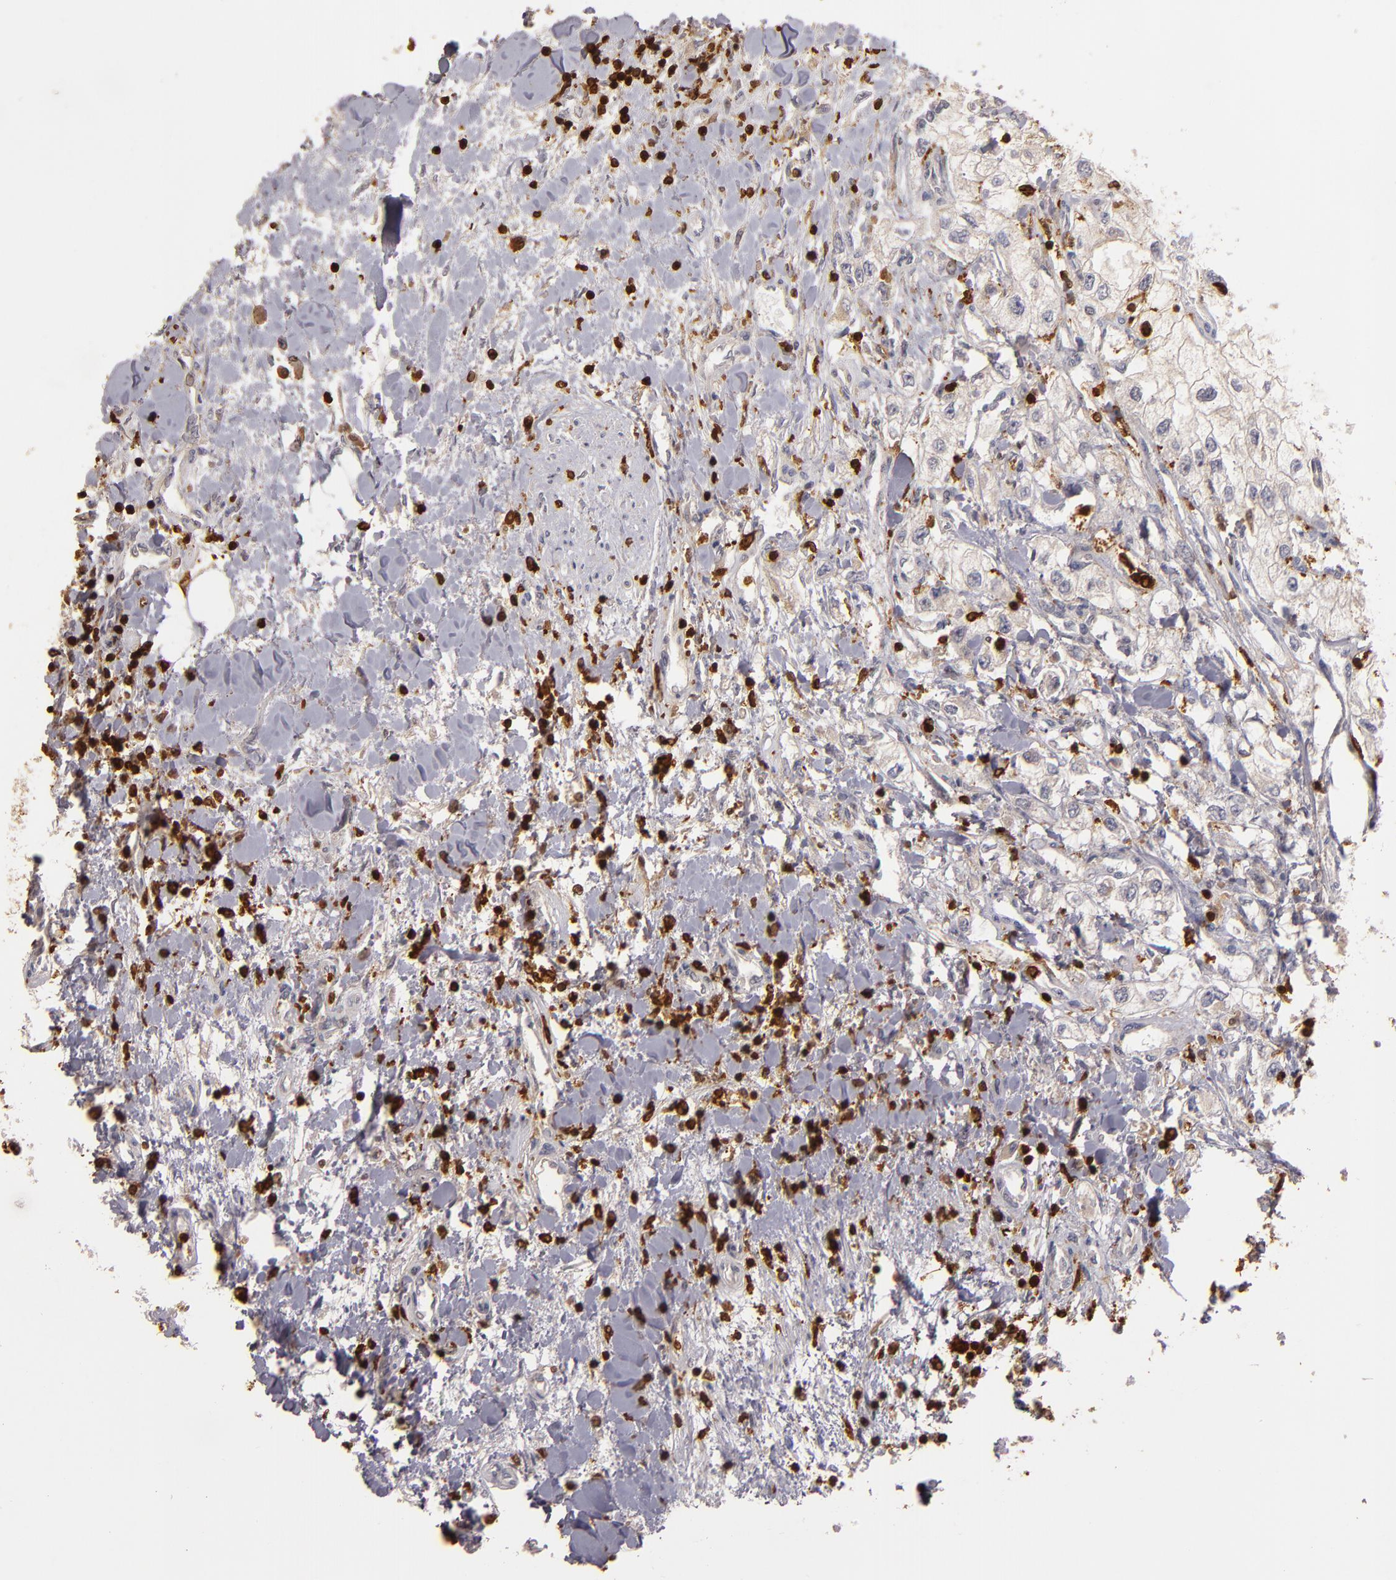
{"staining": {"intensity": "weak", "quantity": ">75%", "location": "cytoplasmic/membranous"}, "tissue": "renal cancer", "cell_type": "Tumor cells", "image_type": "cancer", "snomed": [{"axis": "morphology", "description": "Adenocarcinoma, NOS"}, {"axis": "topography", "description": "Kidney"}], "caption": "DAB (3,3'-diaminobenzidine) immunohistochemical staining of human renal cancer reveals weak cytoplasmic/membranous protein expression in approximately >75% of tumor cells.", "gene": "WAS", "patient": {"sex": "male", "age": 57}}